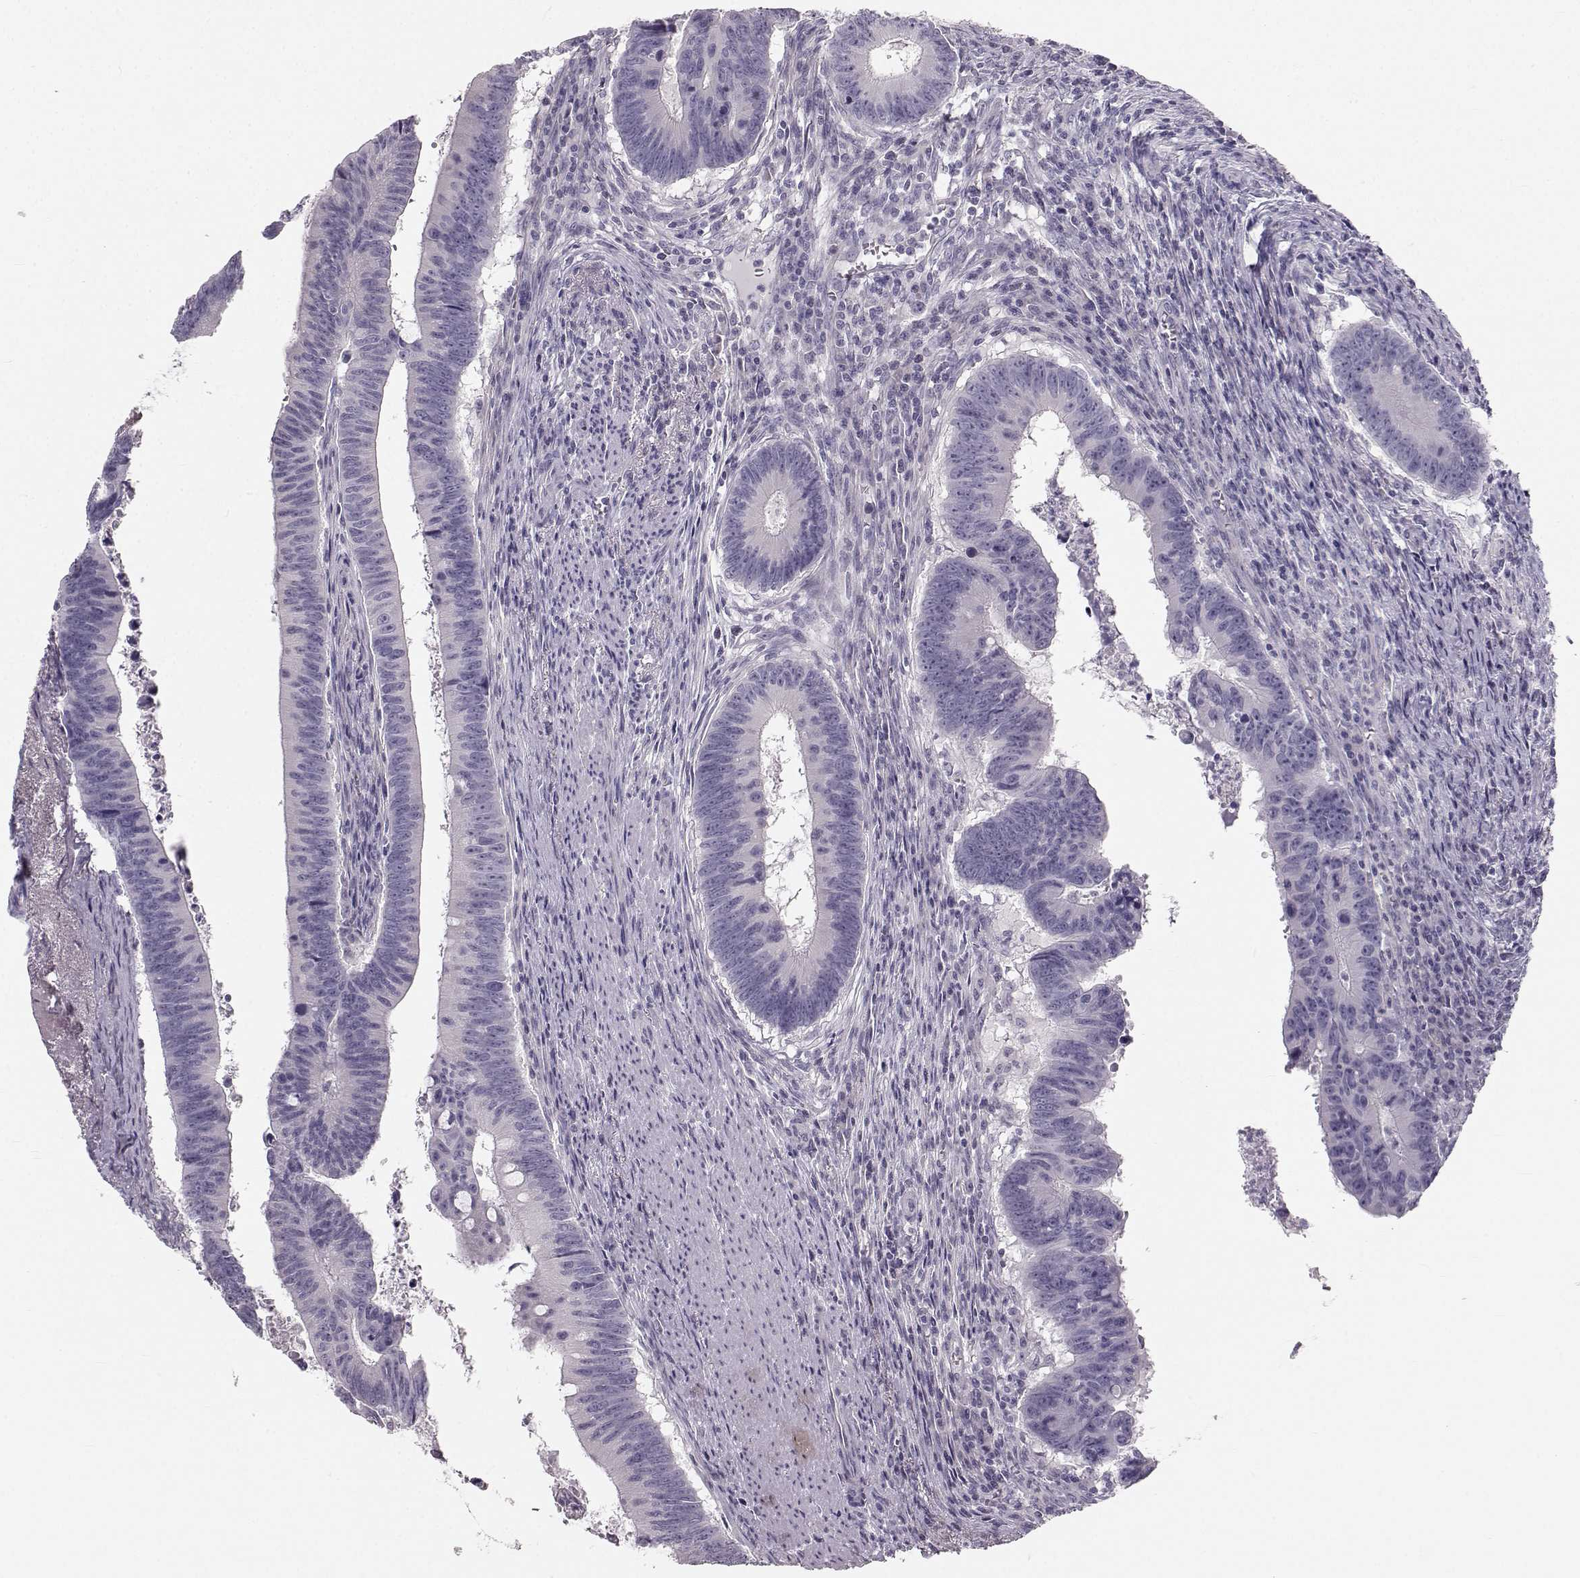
{"staining": {"intensity": "negative", "quantity": "none", "location": "none"}, "tissue": "colorectal cancer", "cell_type": "Tumor cells", "image_type": "cancer", "snomed": [{"axis": "morphology", "description": "Adenocarcinoma, NOS"}, {"axis": "topography", "description": "Colon"}], "caption": "This is a photomicrograph of immunohistochemistry (IHC) staining of colorectal cancer (adenocarcinoma), which shows no positivity in tumor cells.", "gene": "OIP5", "patient": {"sex": "female", "age": 87}}